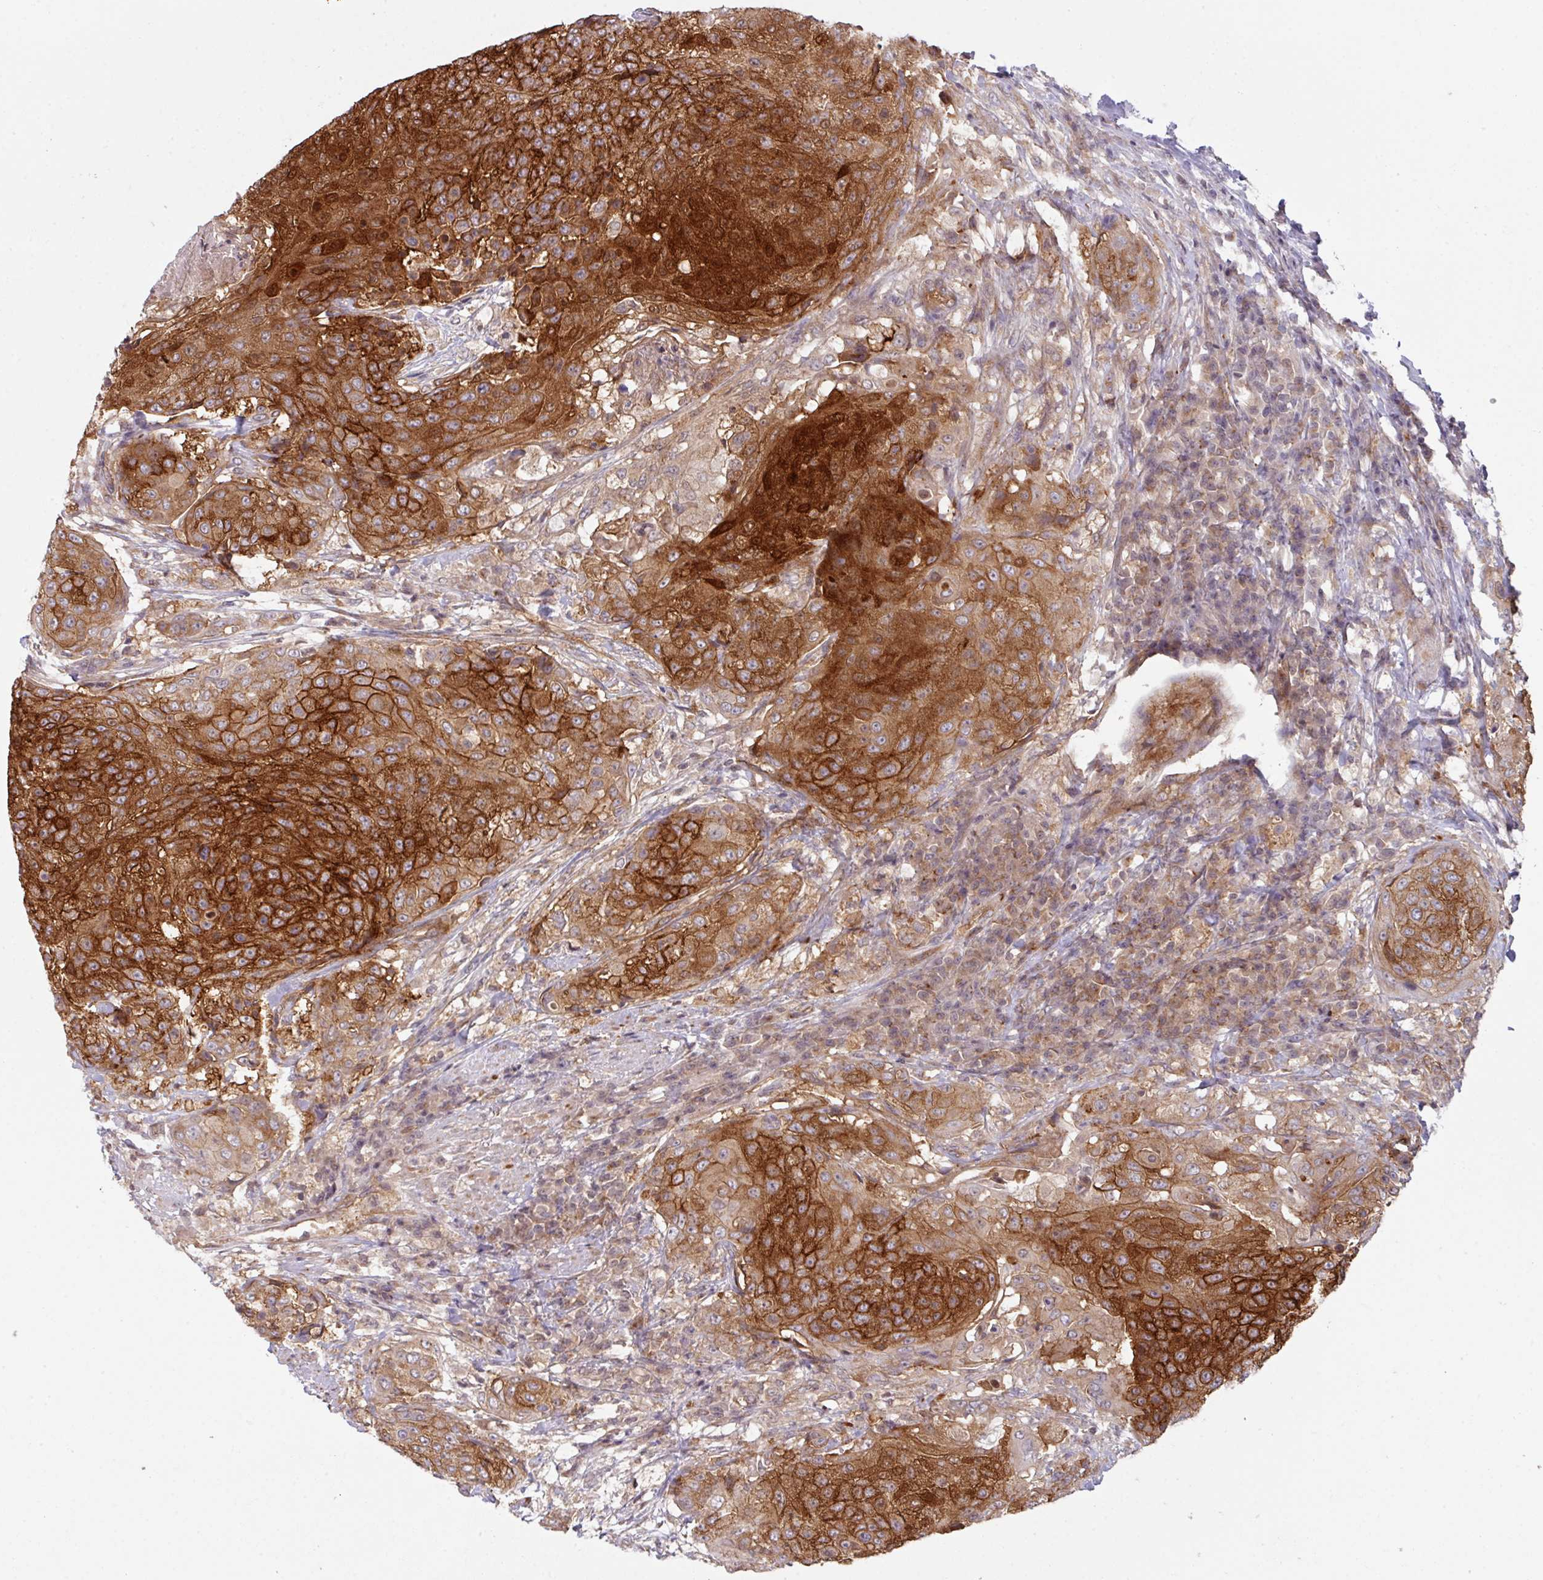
{"staining": {"intensity": "strong", "quantity": ">75%", "location": "cytoplasmic/membranous"}, "tissue": "urothelial cancer", "cell_type": "Tumor cells", "image_type": "cancer", "snomed": [{"axis": "morphology", "description": "Urothelial carcinoma, High grade"}, {"axis": "topography", "description": "Urinary bladder"}], "caption": "Strong cytoplasmic/membranous positivity for a protein is appreciated in approximately >75% of tumor cells of urothelial cancer using IHC.", "gene": "CYFIP2", "patient": {"sex": "female", "age": 63}}